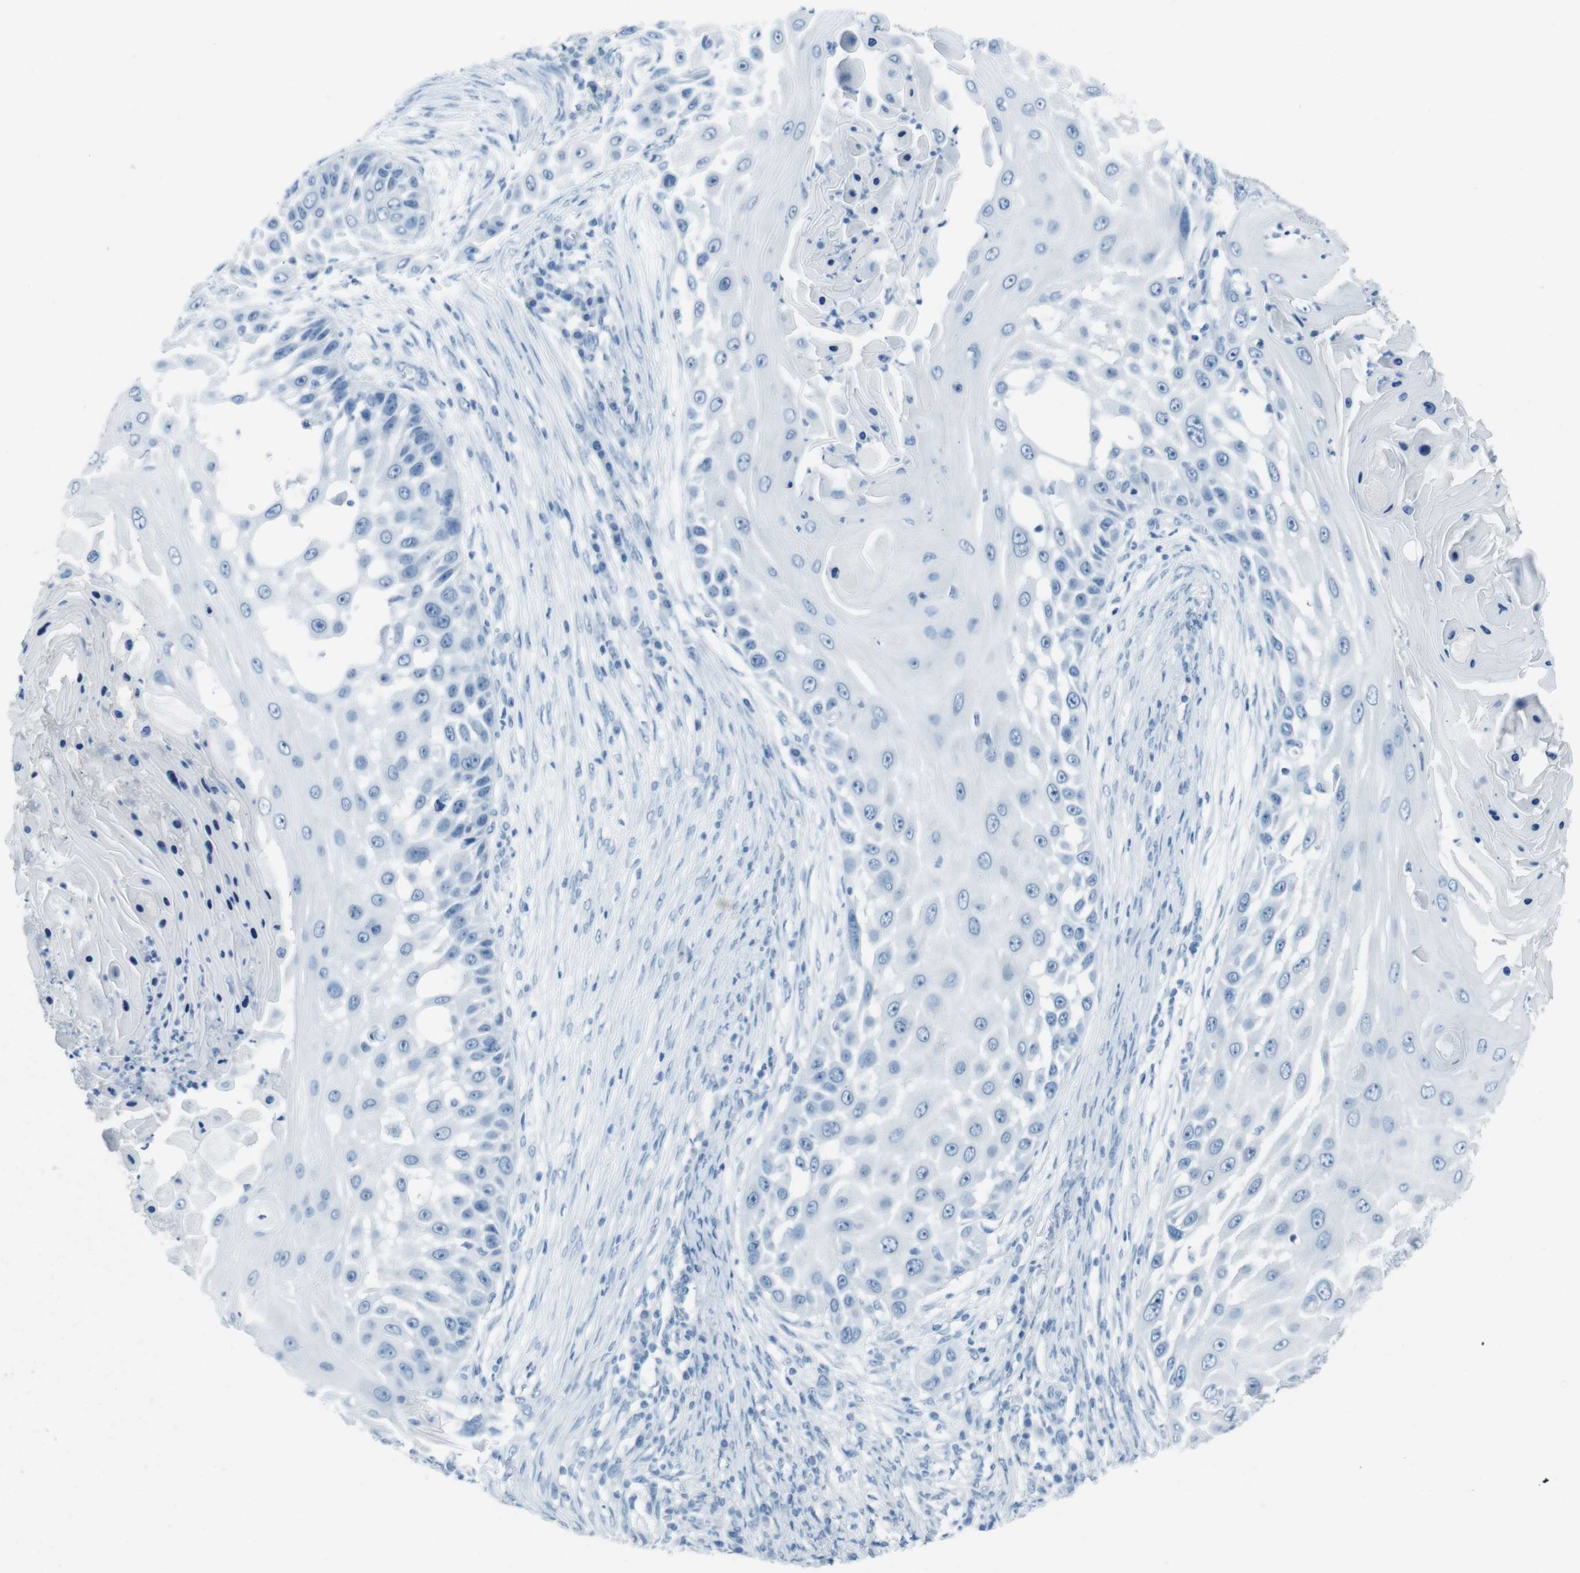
{"staining": {"intensity": "negative", "quantity": "none", "location": "none"}, "tissue": "skin cancer", "cell_type": "Tumor cells", "image_type": "cancer", "snomed": [{"axis": "morphology", "description": "Squamous cell carcinoma, NOS"}, {"axis": "topography", "description": "Skin"}], "caption": "Histopathology image shows no significant protein positivity in tumor cells of skin squamous cell carcinoma.", "gene": "TMEM207", "patient": {"sex": "female", "age": 44}}